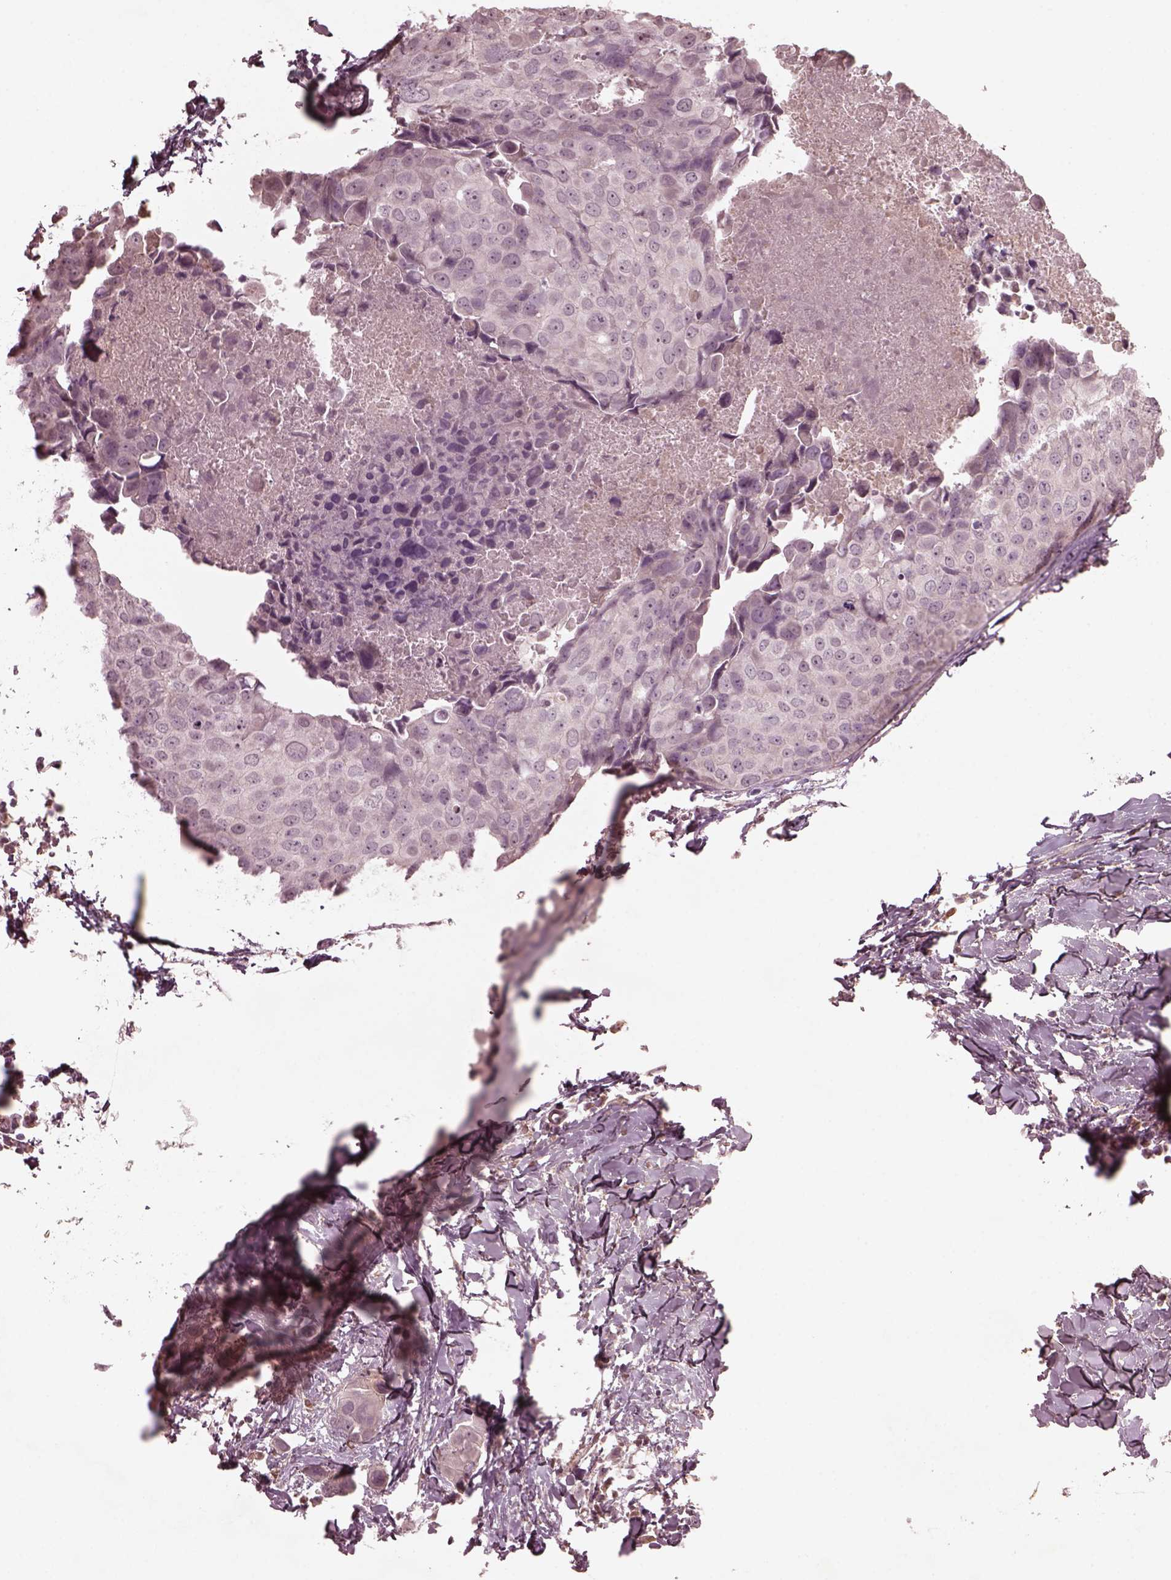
{"staining": {"intensity": "negative", "quantity": "none", "location": "none"}, "tissue": "breast cancer", "cell_type": "Tumor cells", "image_type": "cancer", "snomed": [{"axis": "morphology", "description": "Duct carcinoma"}, {"axis": "topography", "description": "Breast"}], "caption": "This is an IHC image of breast invasive ductal carcinoma. There is no staining in tumor cells.", "gene": "VWA5B1", "patient": {"sex": "female", "age": 38}}